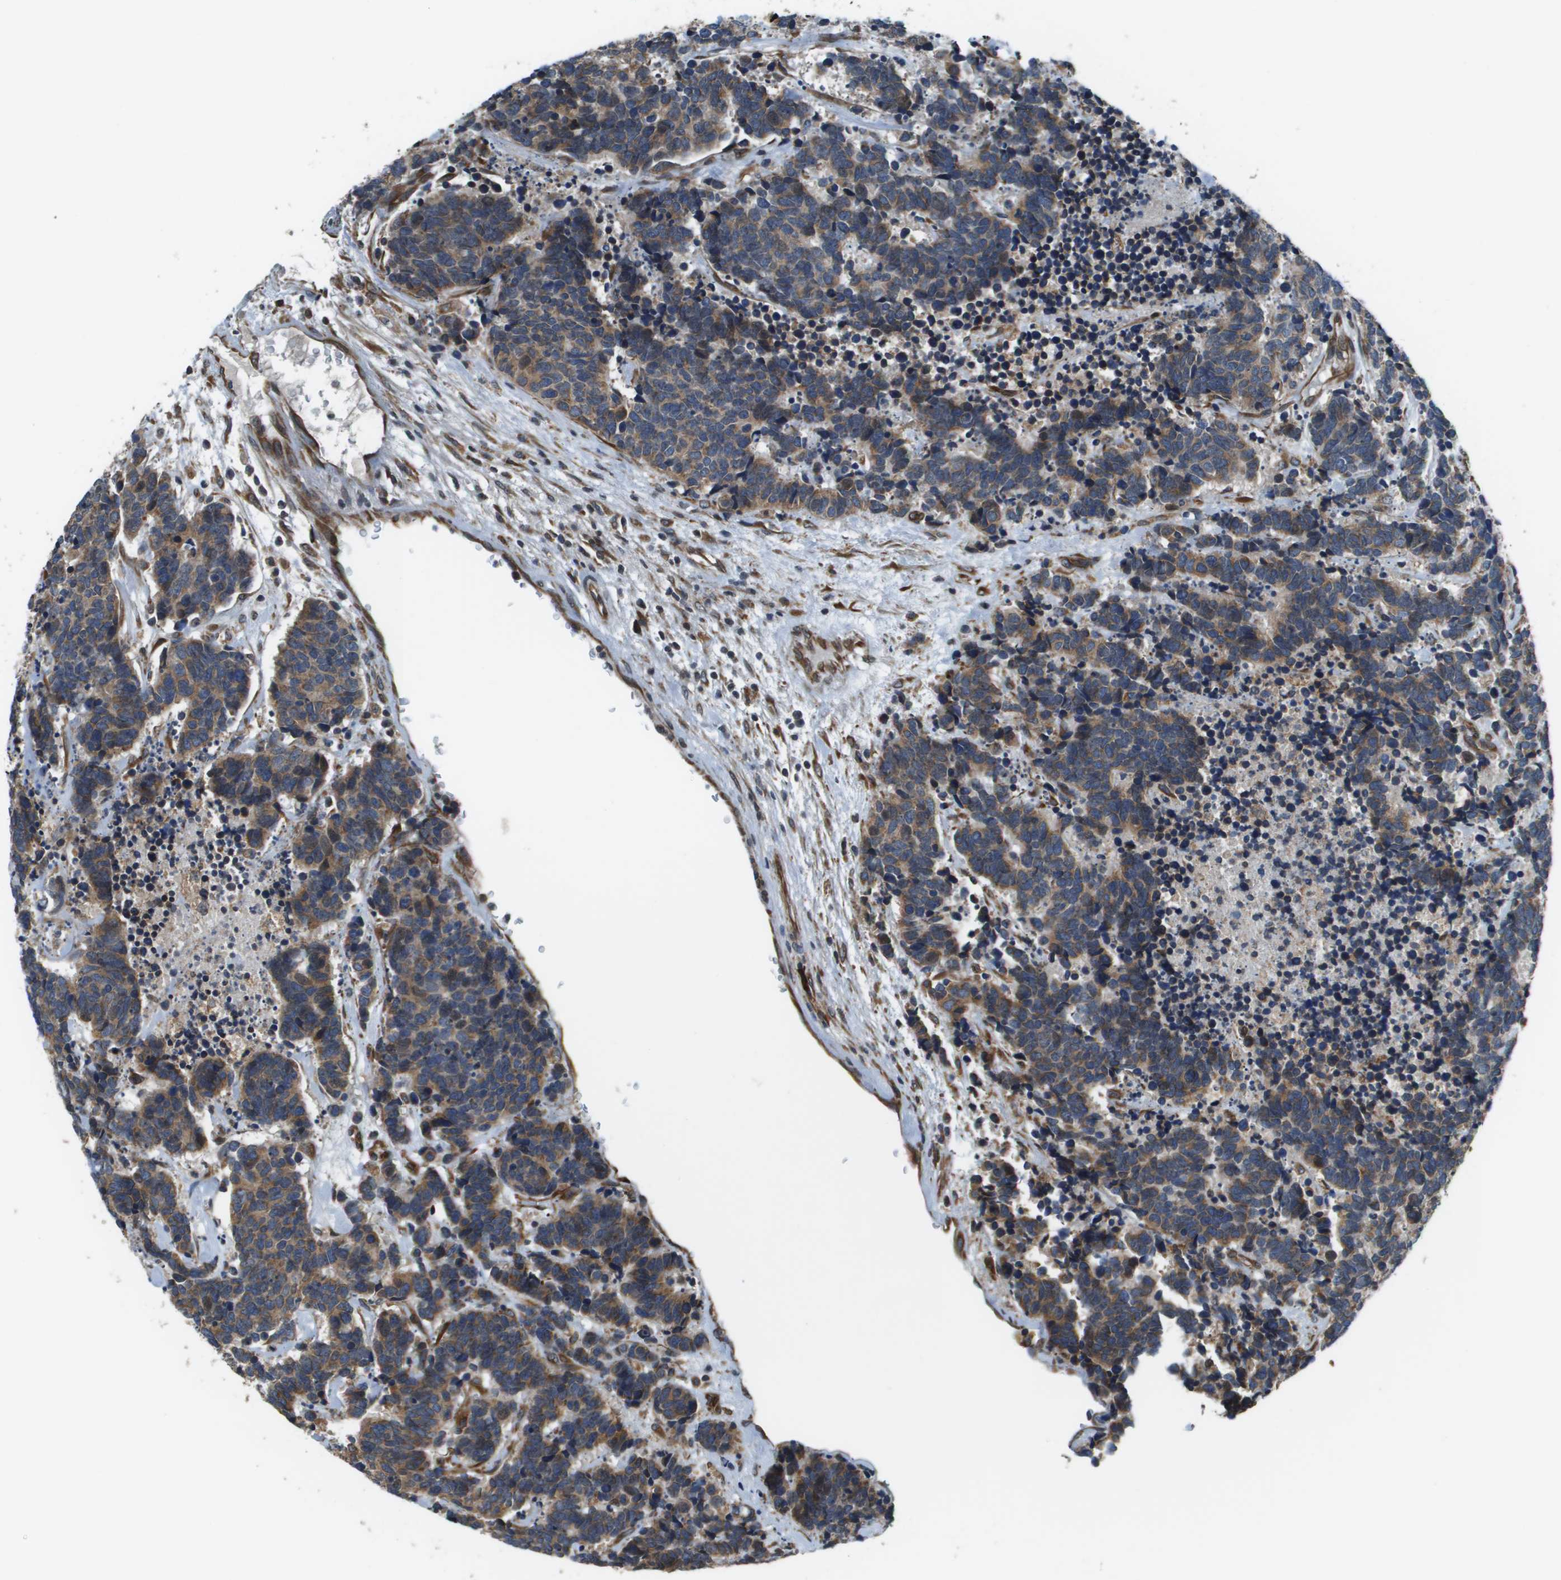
{"staining": {"intensity": "moderate", "quantity": "25%-75%", "location": "cytoplasmic/membranous"}, "tissue": "carcinoid", "cell_type": "Tumor cells", "image_type": "cancer", "snomed": [{"axis": "morphology", "description": "Carcinoma, NOS"}, {"axis": "morphology", "description": "Carcinoid, malignant, NOS"}, {"axis": "topography", "description": "Urinary bladder"}], "caption": "Malignant carcinoid was stained to show a protein in brown. There is medium levels of moderate cytoplasmic/membranous staining in approximately 25%-75% of tumor cells. Ihc stains the protein in brown and the nuclei are stained blue.", "gene": "SEC62", "patient": {"sex": "male", "age": 57}}